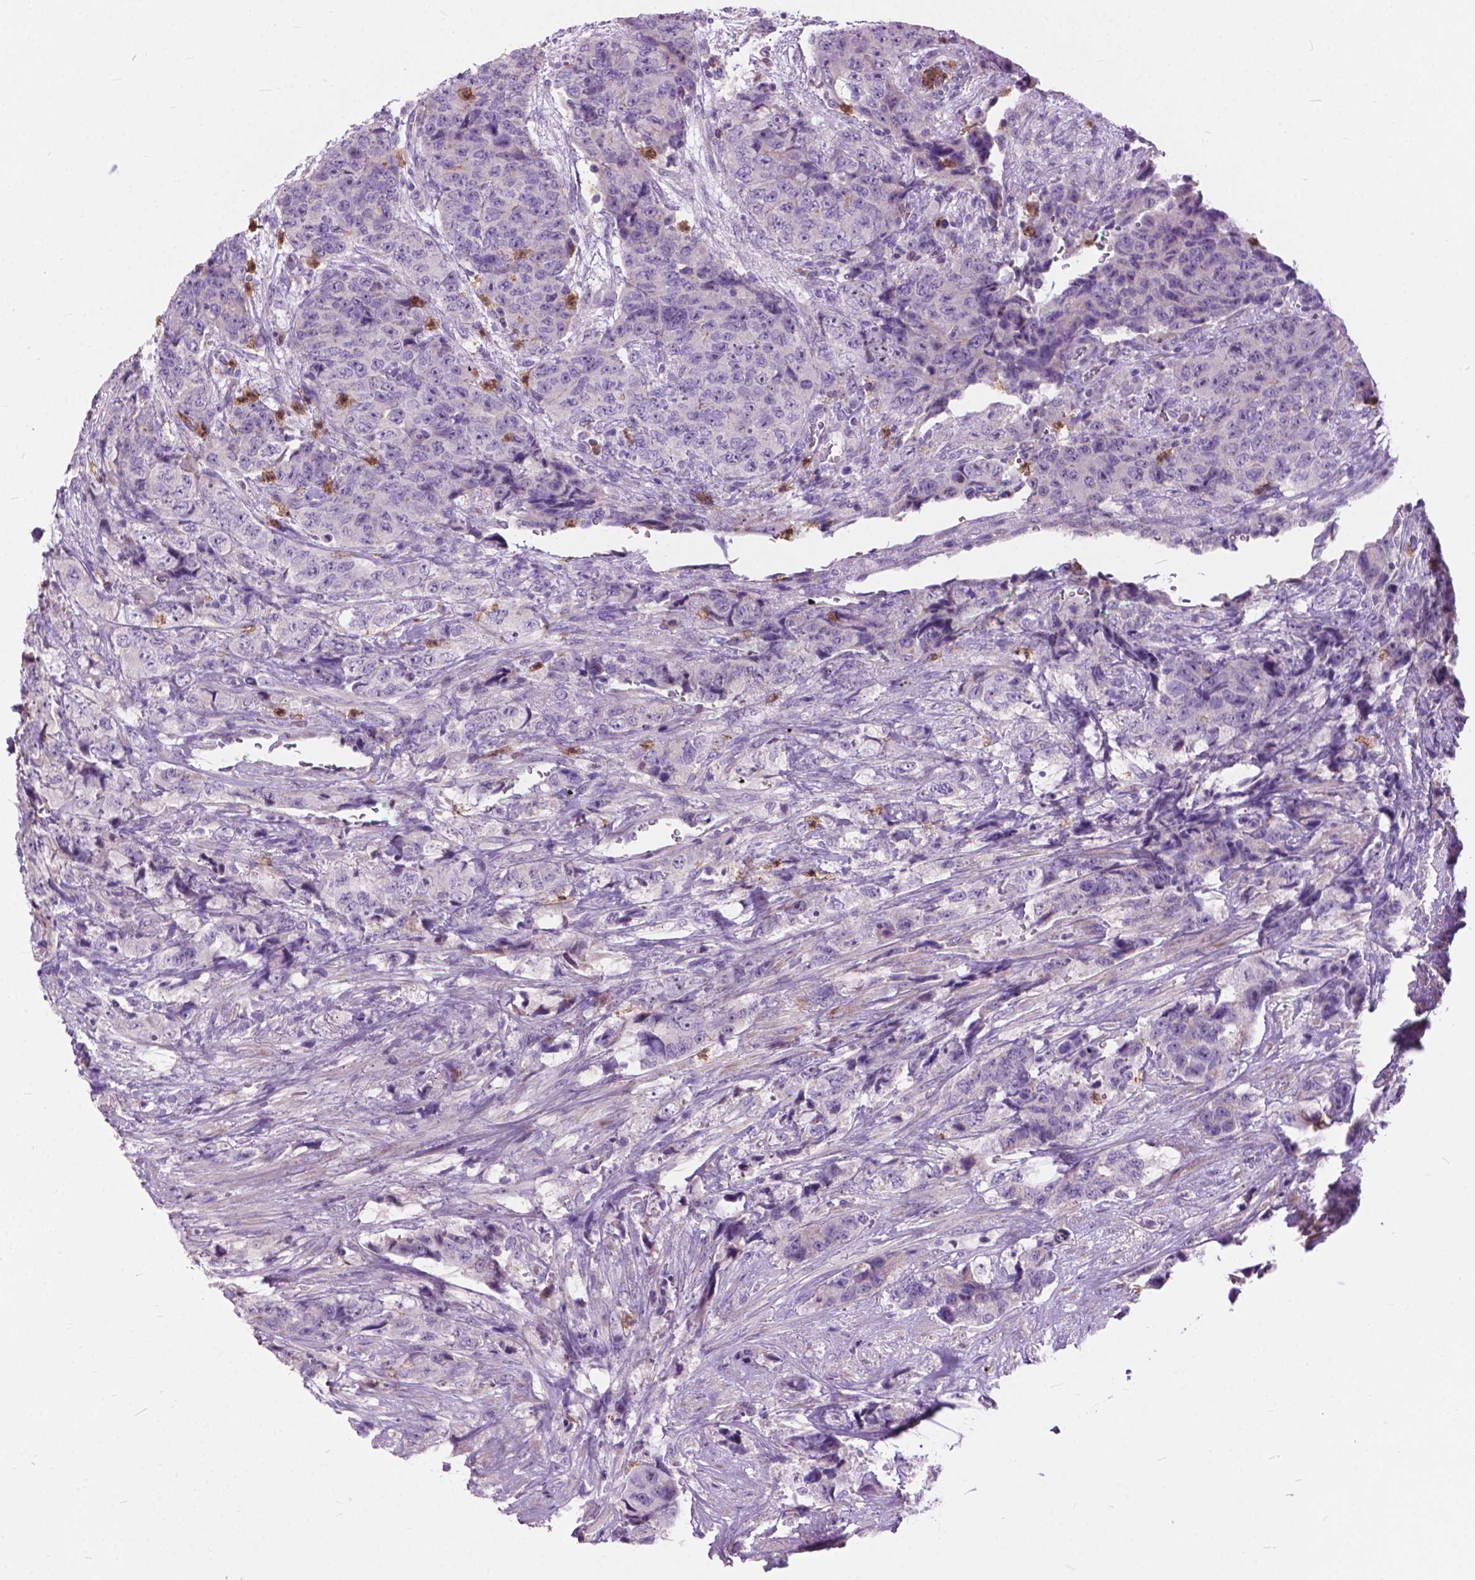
{"staining": {"intensity": "negative", "quantity": "none", "location": "none"}, "tissue": "urothelial cancer", "cell_type": "Tumor cells", "image_type": "cancer", "snomed": [{"axis": "morphology", "description": "Urothelial carcinoma, High grade"}, {"axis": "topography", "description": "Urinary bladder"}], "caption": "Immunohistochemistry image of neoplastic tissue: human urothelial cancer stained with DAB (3,3'-diaminobenzidine) displays no significant protein expression in tumor cells.", "gene": "PRR35", "patient": {"sex": "female", "age": 78}}